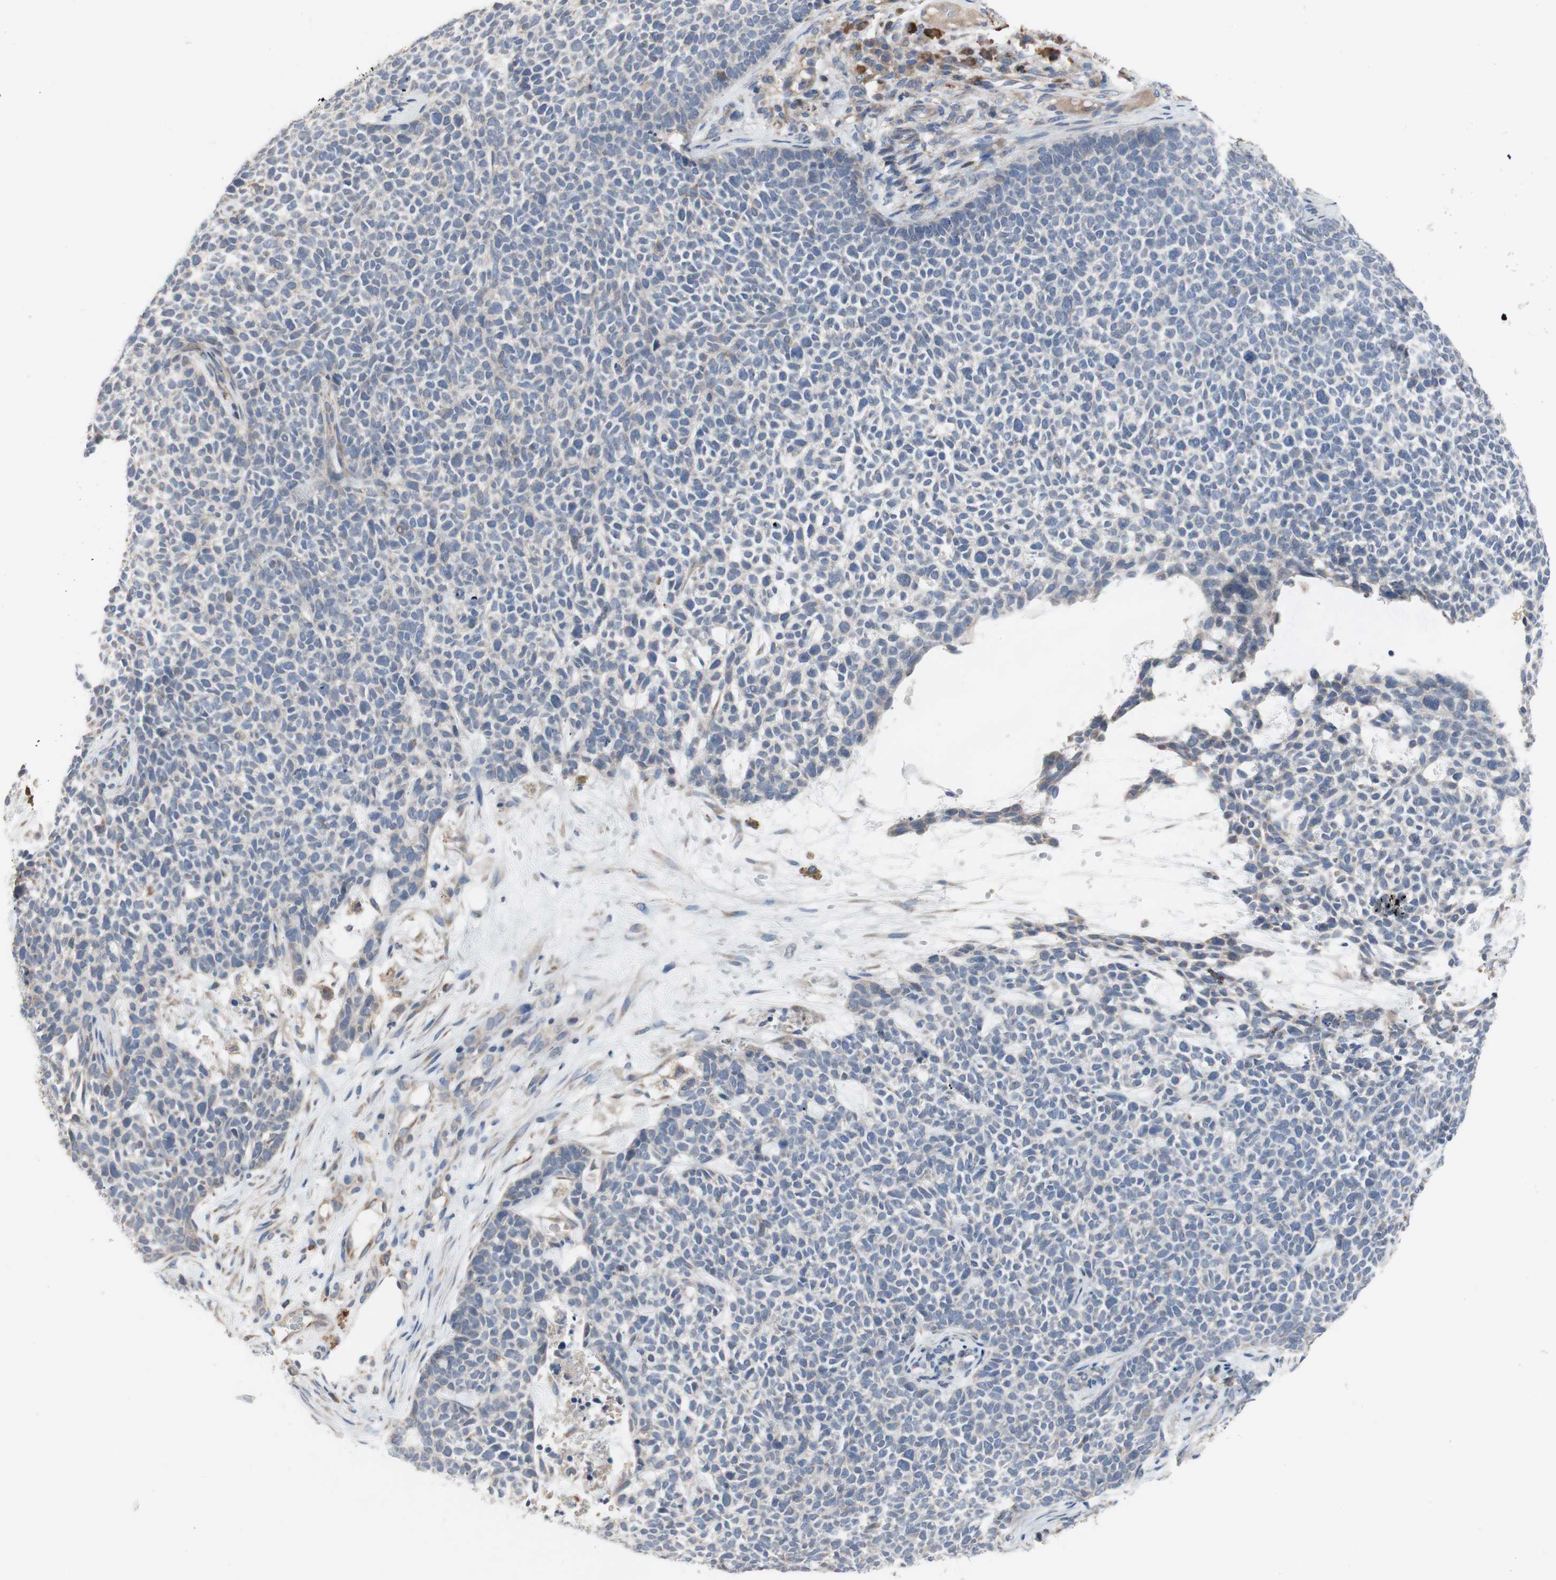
{"staining": {"intensity": "negative", "quantity": "none", "location": "none"}, "tissue": "skin cancer", "cell_type": "Tumor cells", "image_type": "cancer", "snomed": [{"axis": "morphology", "description": "Basal cell carcinoma"}, {"axis": "topography", "description": "Skin"}], "caption": "A high-resolution photomicrograph shows immunohistochemistry staining of skin cancer, which shows no significant positivity in tumor cells.", "gene": "TTC14", "patient": {"sex": "female", "age": 84}}